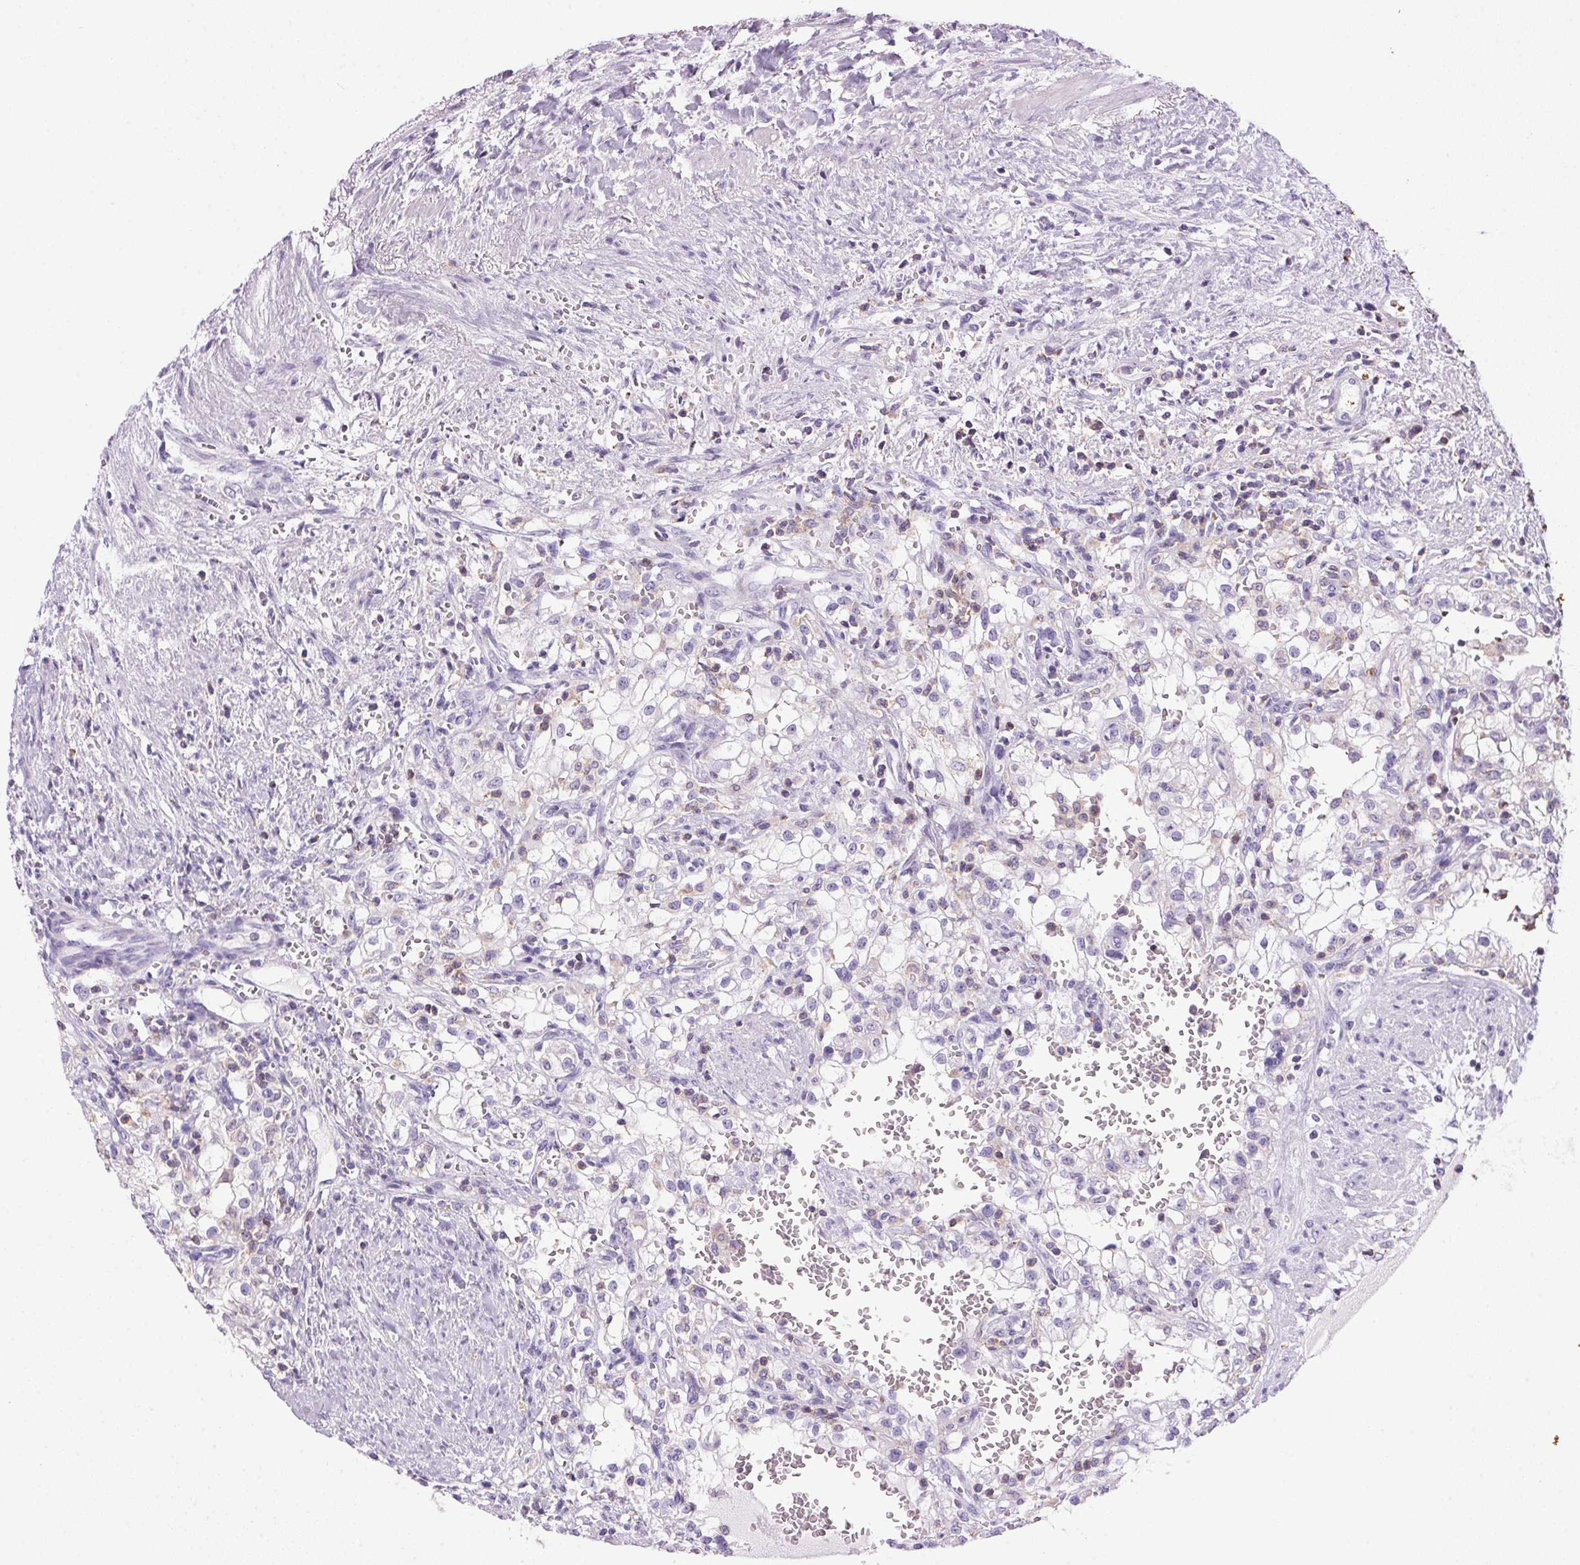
{"staining": {"intensity": "negative", "quantity": "none", "location": "none"}, "tissue": "renal cancer", "cell_type": "Tumor cells", "image_type": "cancer", "snomed": [{"axis": "morphology", "description": "Adenocarcinoma, NOS"}, {"axis": "topography", "description": "Kidney"}], "caption": "This is an IHC image of human adenocarcinoma (renal). There is no staining in tumor cells.", "gene": "S100A2", "patient": {"sex": "female", "age": 74}}